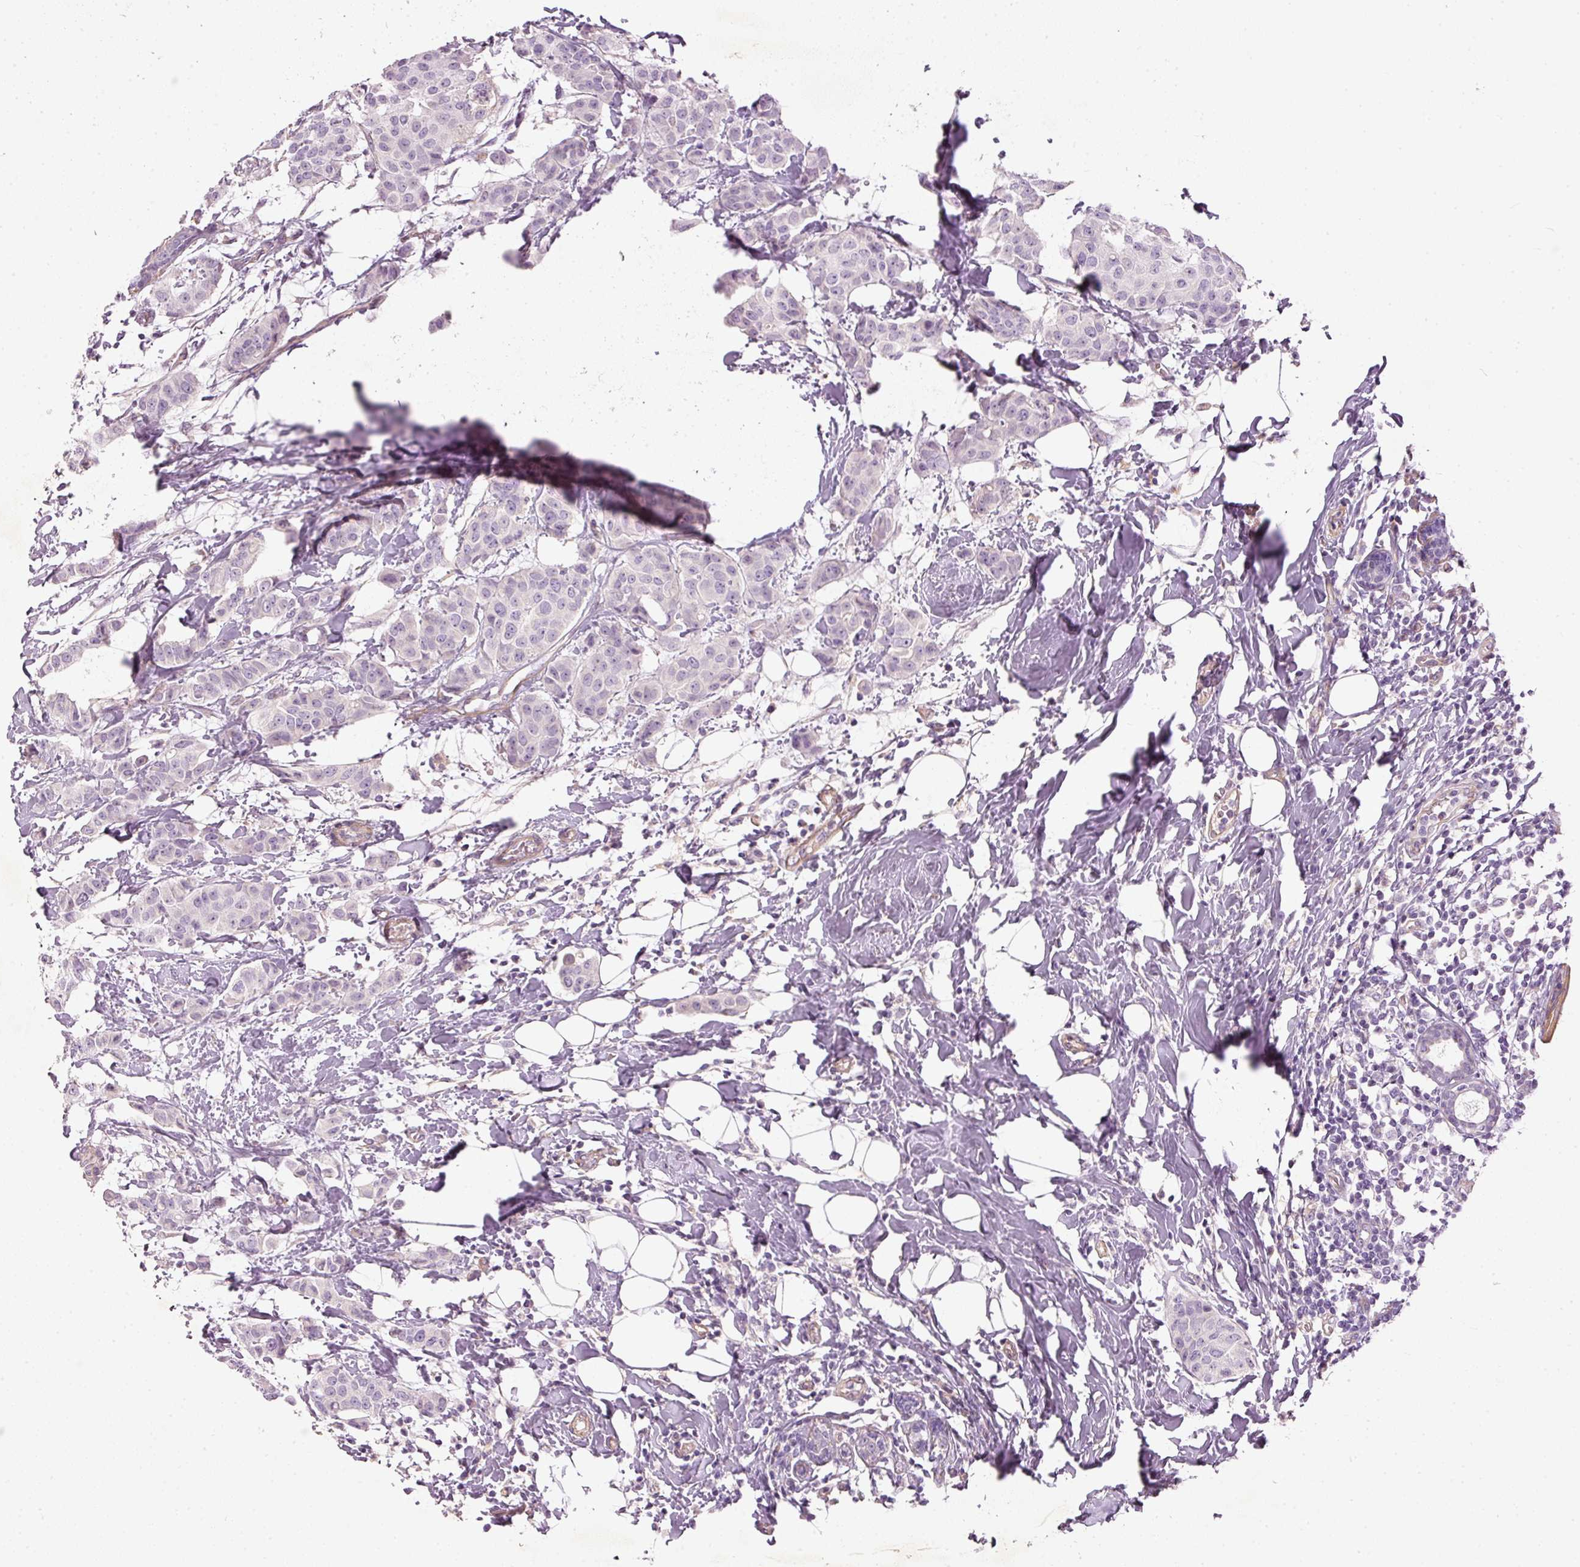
{"staining": {"intensity": "negative", "quantity": "none", "location": "none"}, "tissue": "breast cancer", "cell_type": "Tumor cells", "image_type": "cancer", "snomed": [{"axis": "morphology", "description": "Duct carcinoma"}, {"axis": "topography", "description": "Breast"}], "caption": "A high-resolution photomicrograph shows immunohistochemistry (IHC) staining of breast cancer (intraductal carcinoma), which shows no significant positivity in tumor cells.", "gene": "OSR2", "patient": {"sex": "female", "age": 40}}